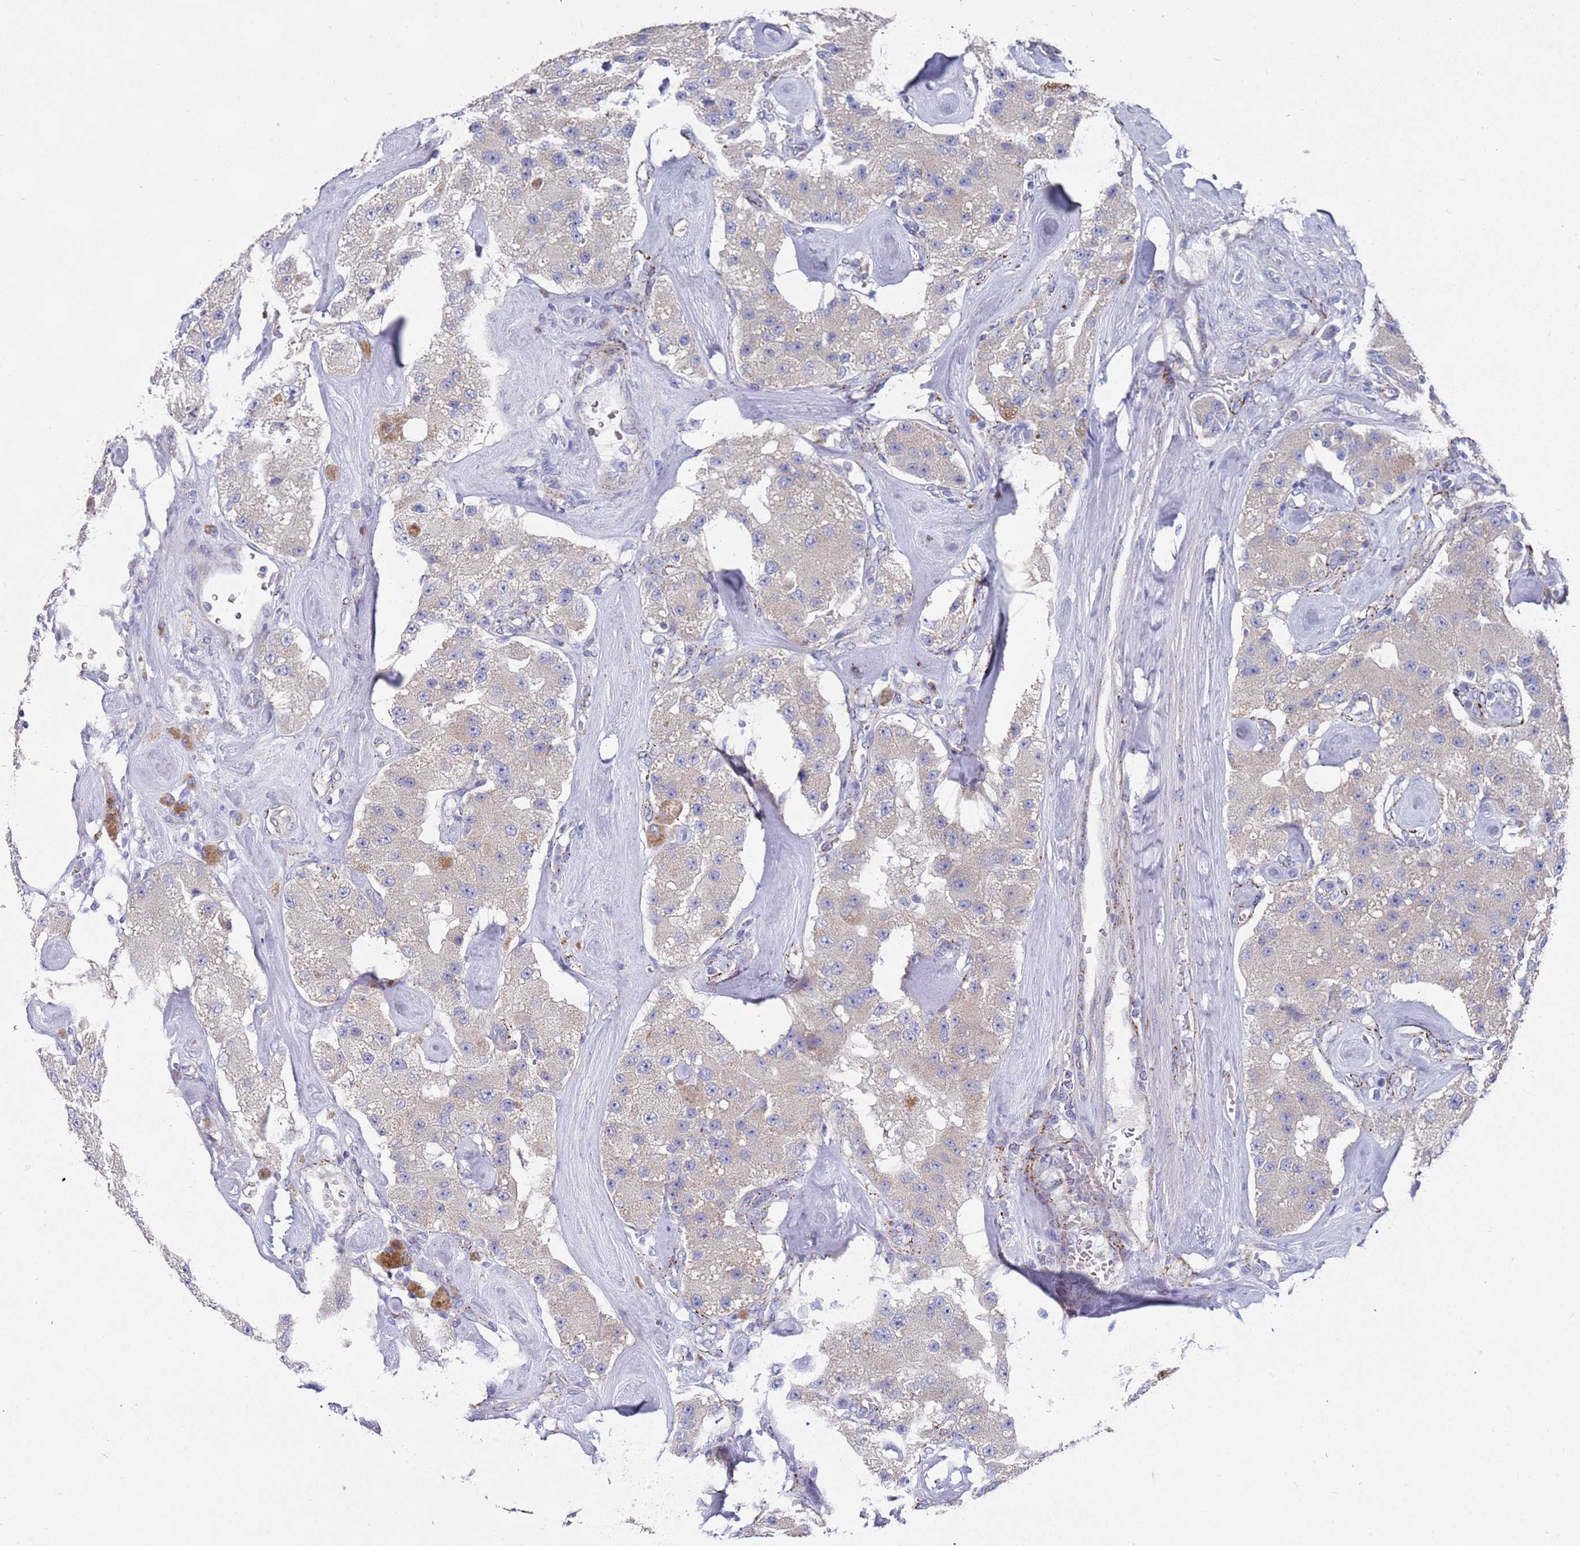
{"staining": {"intensity": "weak", "quantity": "<25%", "location": "cytoplasmic/membranous"}, "tissue": "carcinoid", "cell_type": "Tumor cells", "image_type": "cancer", "snomed": [{"axis": "morphology", "description": "Carcinoid, malignant, NOS"}, {"axis": "topography", "description": "Pancreas"}], "caption": "This is an immunohistochemistry micrograph of carcinoid. There is no positivity in tumor cells.", "gene": "NPEPPS", "patient": {"sex": "male", "age": 41}}